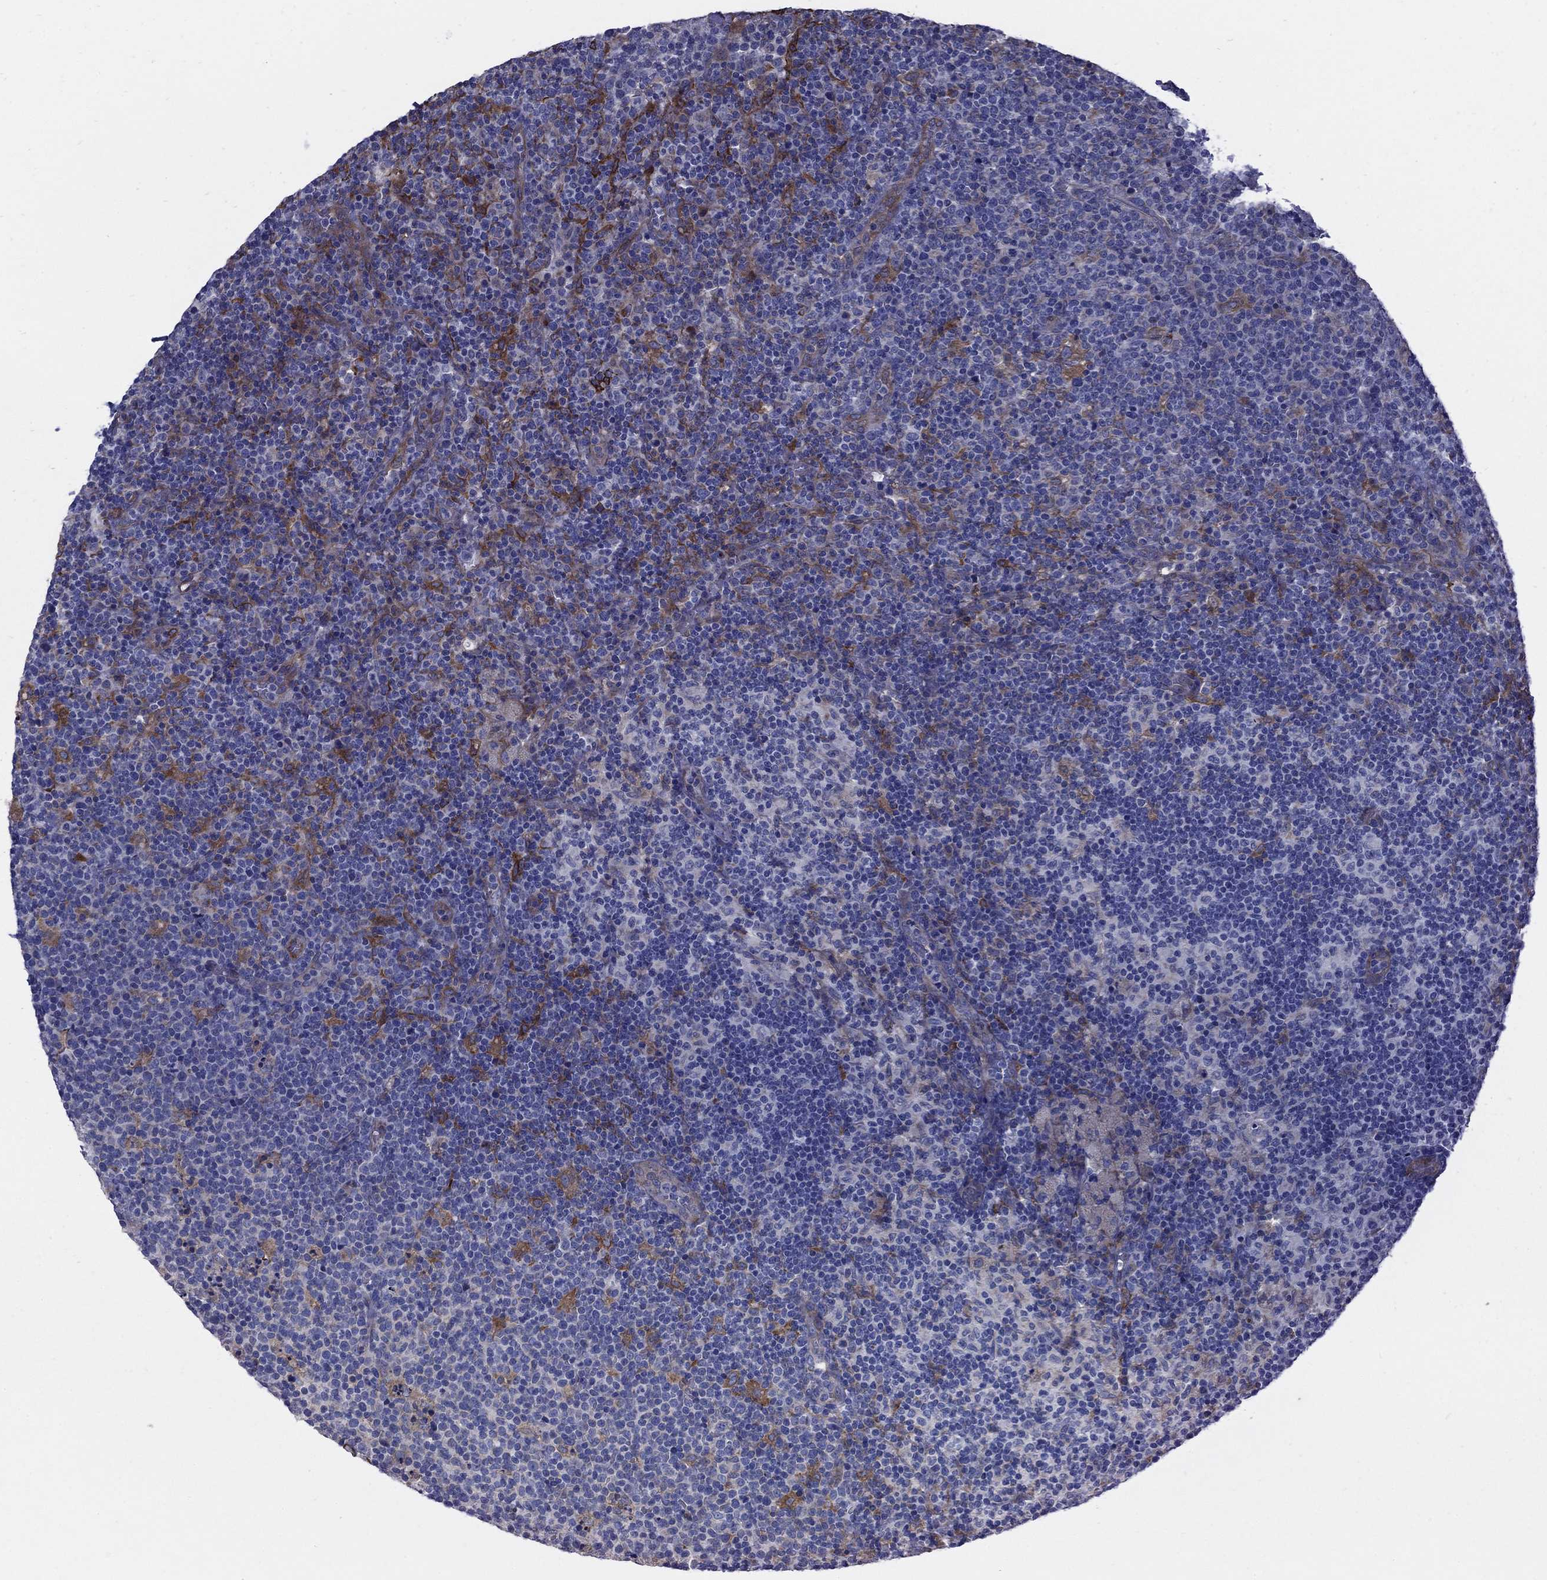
{"staining": {"intensity": "negative", "quantity": "none", "location": "none"}, "tissue": "lymphoma", "cell_type": "Tumor cells", "image_type": "cancer", "snomed": [{"axis": "morphology", "description": "Malignant lymphoma, non-Hodgkin's type, High grade"}, {"axis": "topography", "description": "Lymph node"}], "caption": "This micrograph is of malignant lymphoma, non-Hodgkin's type (high-grade) stained with immunohistochemistry to label a protein in brown with the nuclei are counter-stained blue. There is no staining in tumor cells.", "gene": "EMP2", "patient": {"sex": "male", "age": 61}}